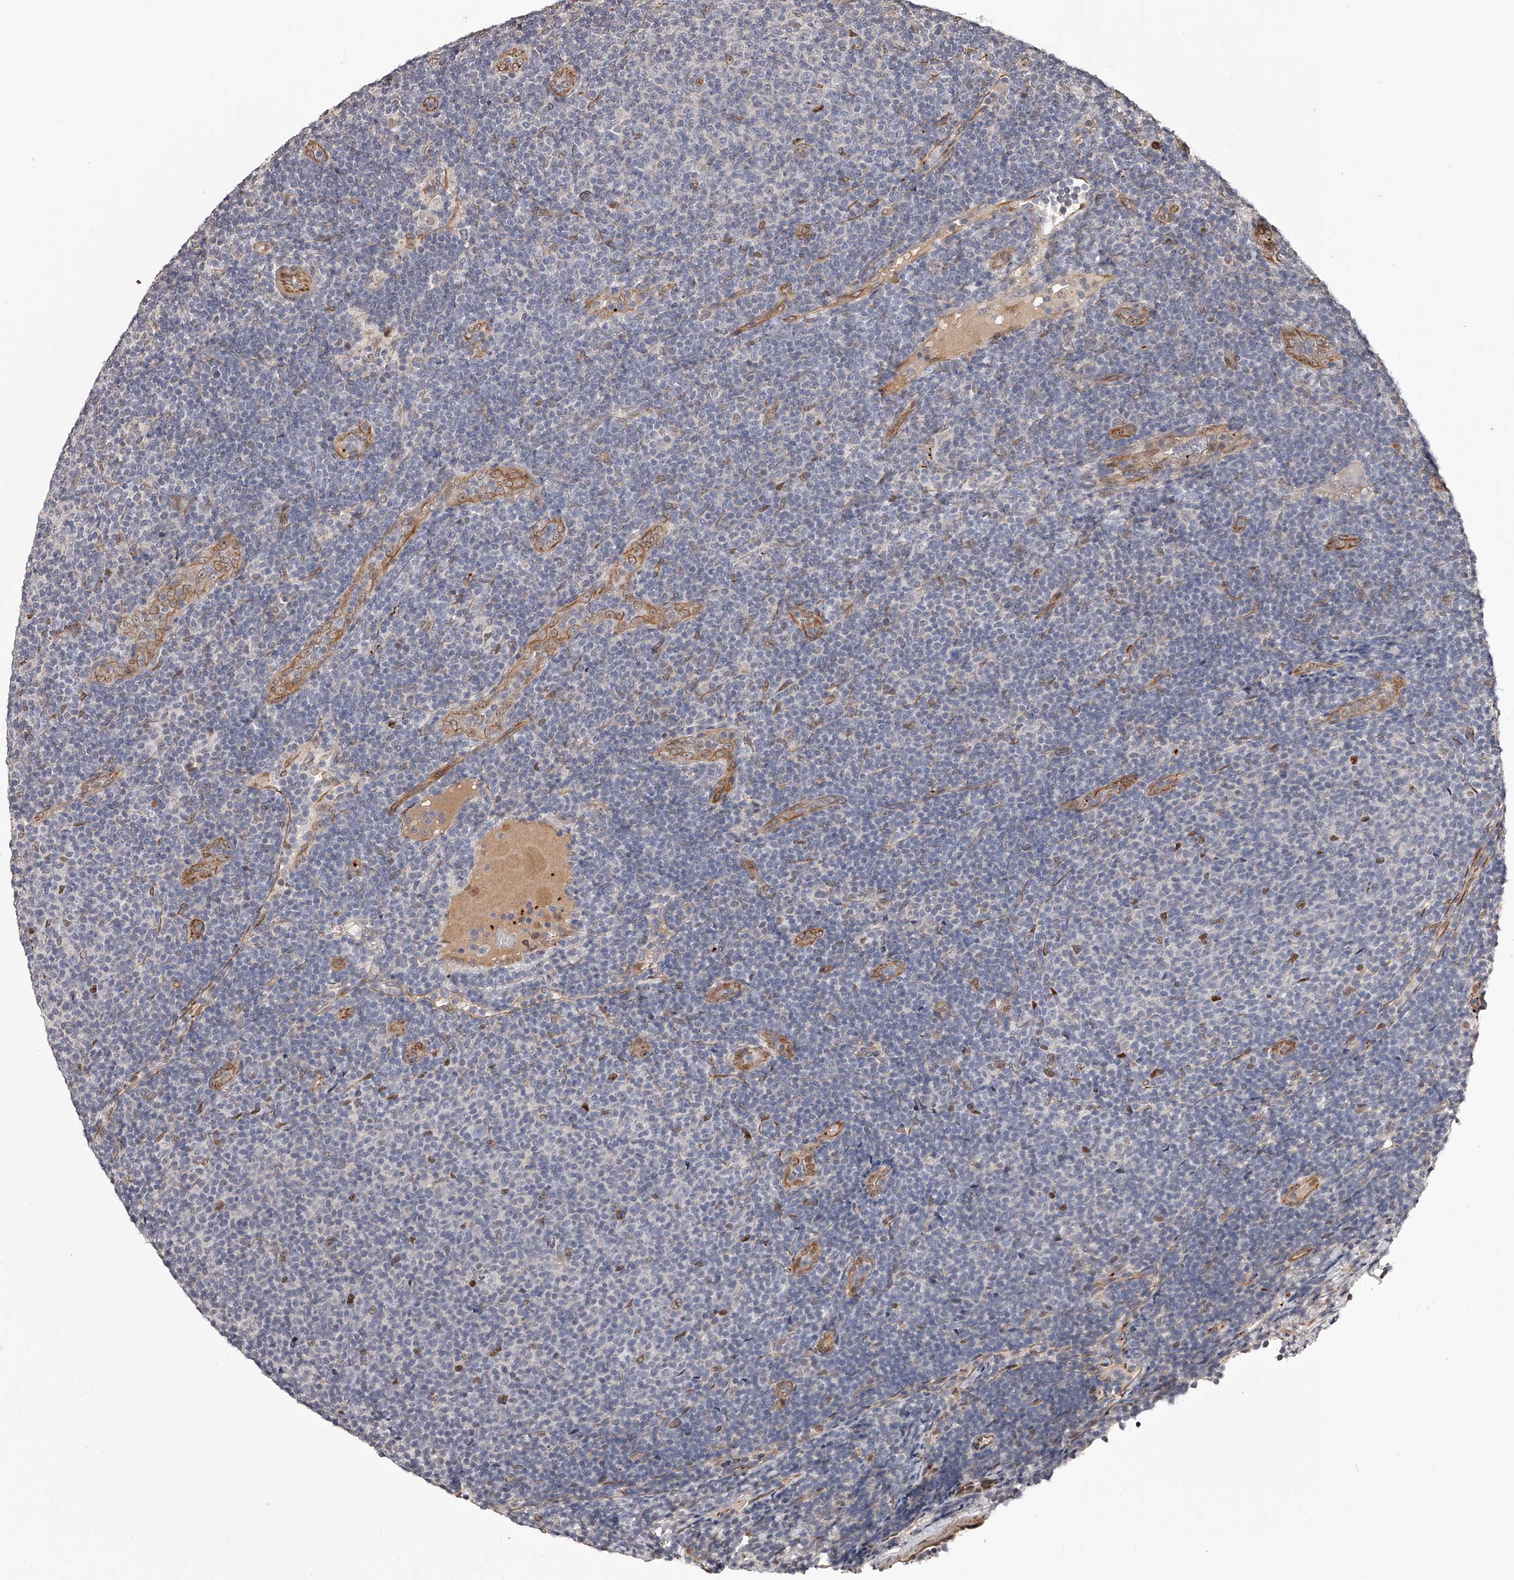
{"staining": {"intensity": "negative", "quantity": "none", "location": "none"}, "tissue": "lymphoma", "cell_type": "Tumor cells", "image_type": "cancer", "snomed": [{"axis": "morphology", "description": "Malignant lymphoma, non-Hodgkin's type, Low grade"}, {"axis": "topography", "description": "Lymph node"}], "caption": "Immunohistochemistry of human lymphoma shows no positivity in tumor cells.", "gene": "URGCP", "patient": {"sex": "male", "age": 66}}